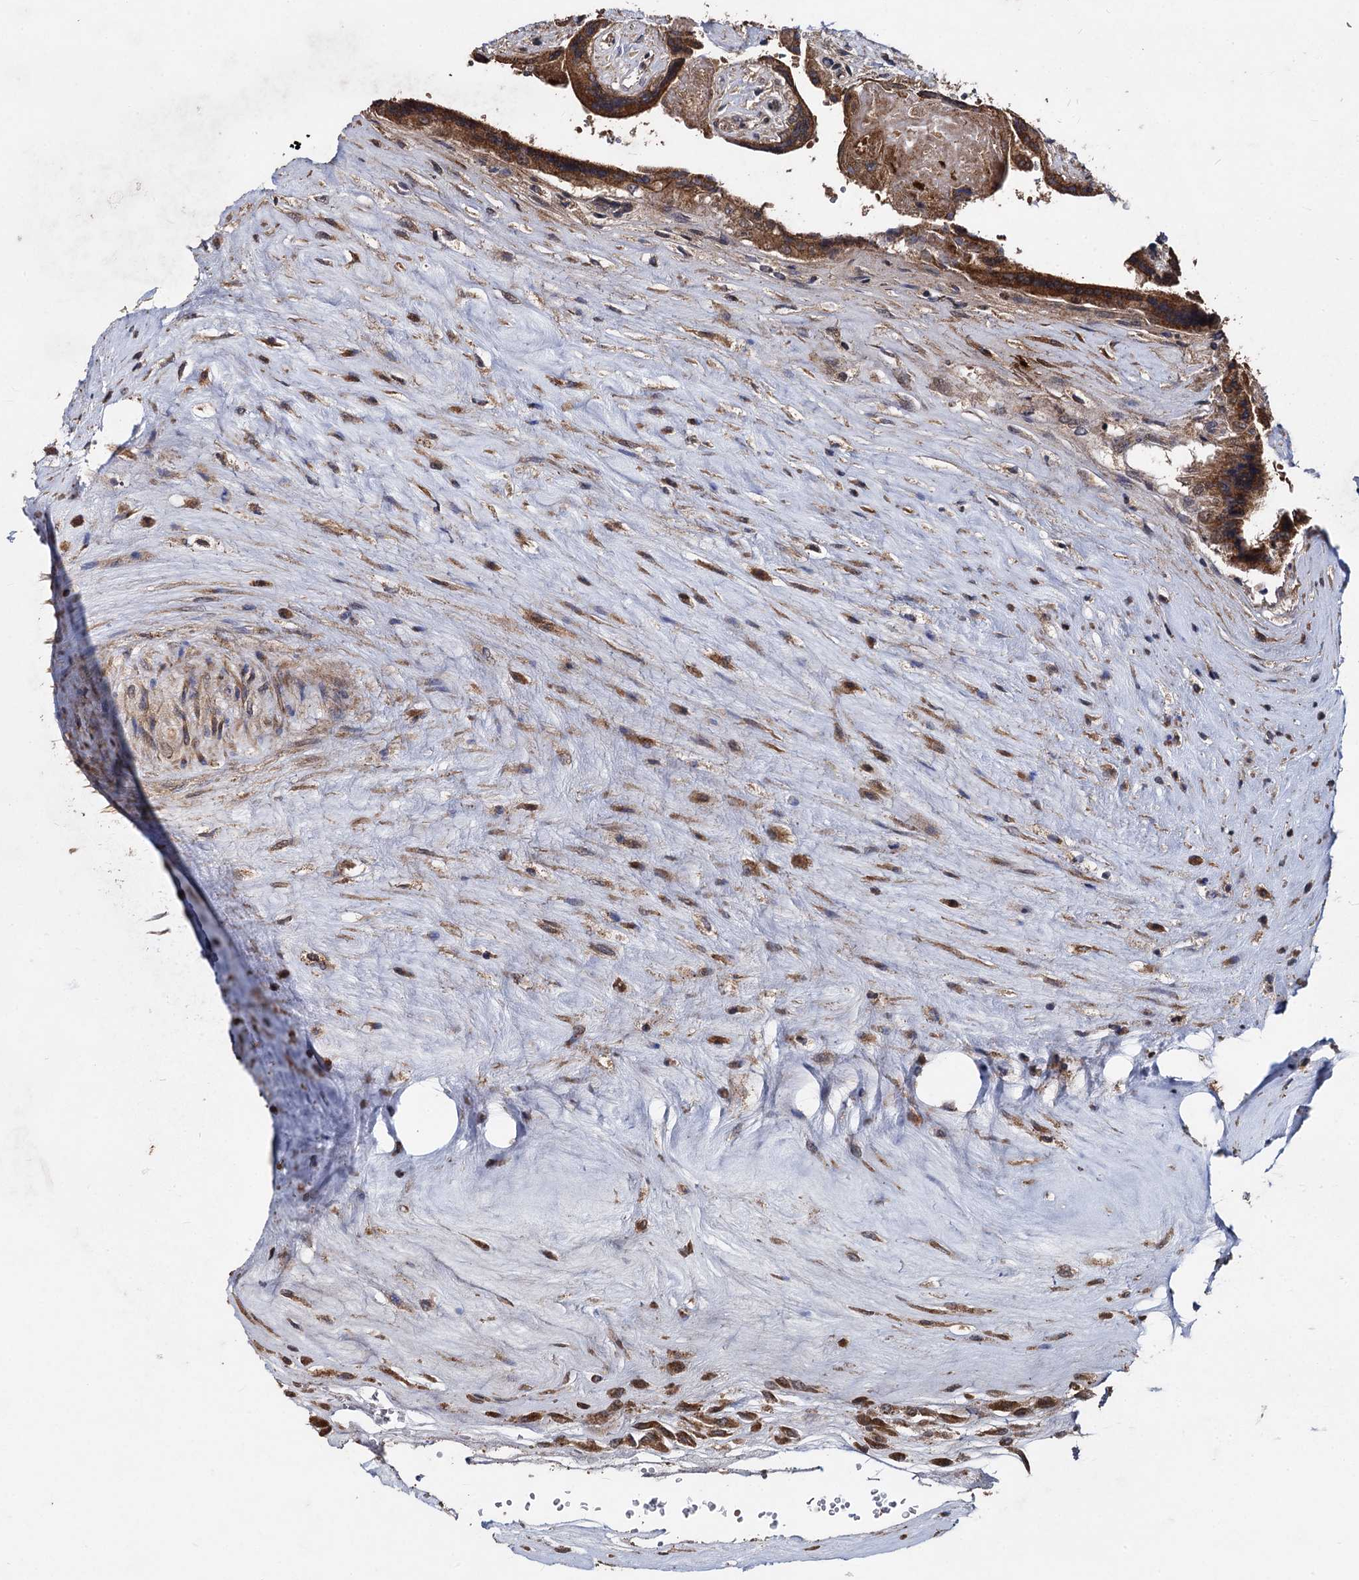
{"staining": {"intensity": "moderate", "quantity": ">75%", "location": "cytoplasmic/membranous"}, "tissue": "placenta", "cell_type": "Trophoblastic cells", "image_type": "normal", "snomed": [{"axis": "morphology", "description": "Normal tissue, NOS"}, {"axis": "topography", "description": "Placenta"}], "caption": "Immunohistochemistry (DAB) staining of unremarkable human placenta reveals moderate cytoplasmic/membranous protein expression in about >75% of trophoblastic cells.", "gene": "BCL2L2", "patient": {"sex": "female", "age": 37}}